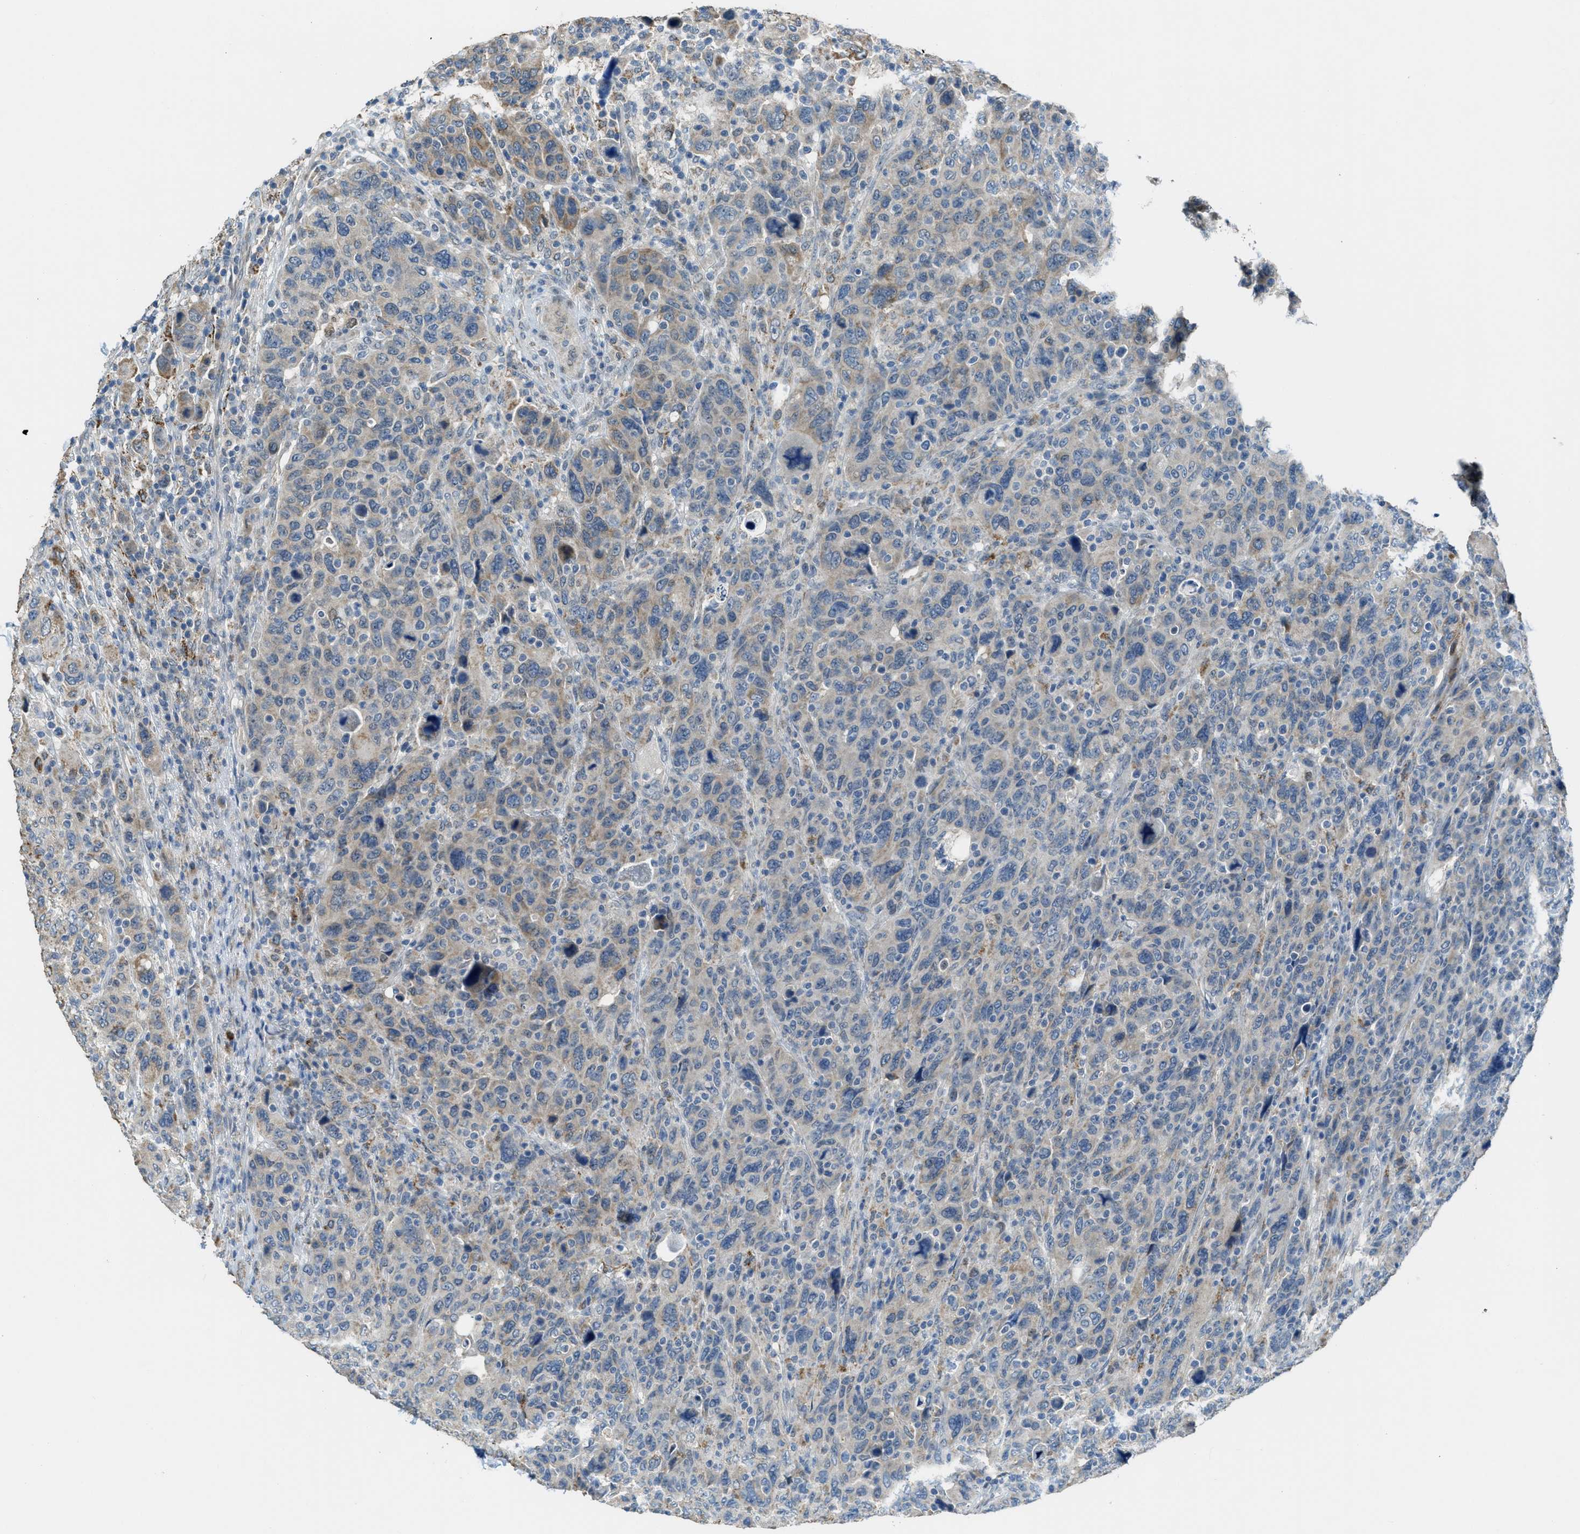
{"staining": {"intensity": "weak", "quantity": "25%-75%", "location": "cytoplasmic/membranous"}, "tissue": "breast cancer", "cell_type": "Tumor cells", "image_type": "cancer", "snomed": [{"axis": "morphology", "description": "Duct carcinoma"}, {"axis": "topography", "description": "Breast"}], "caption": "Immunohistochemical staining of breast cancer shows low levels of weak cytoplasmic/membranous positivity in approximately 25%-75% of tumor cells.", "gene": "CDON", "patient": {"sex": "female", "age": 37}}